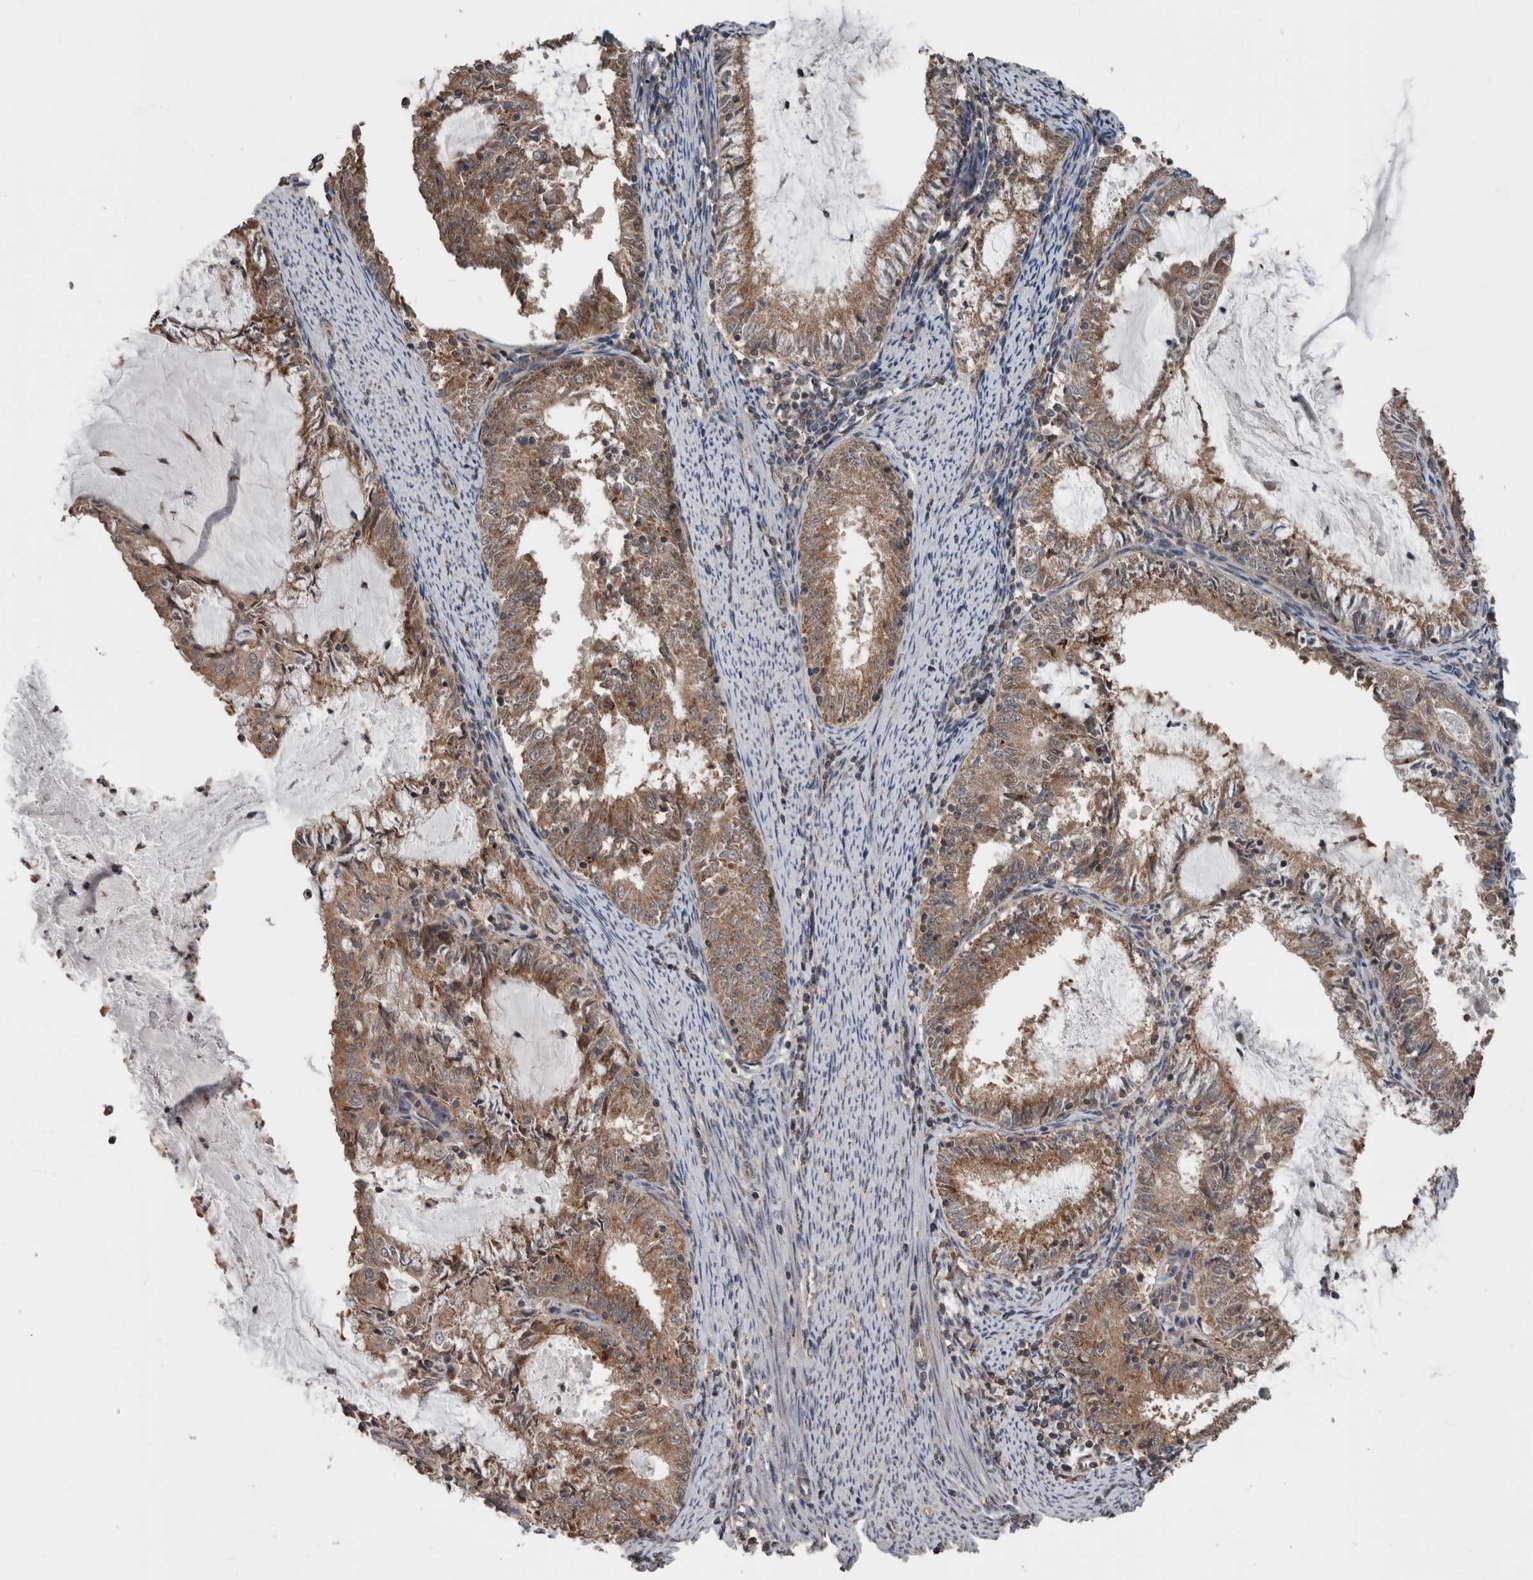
{"staining": {"intensity": "moderate", "quantity": ">75%", "location": "cytoplasmic/membranous"}, "tissue": "endometrial cancer", "cell_type": "Tumor cells", "image_type": "cancer", "snomed": [{"axis": "morphology", "description": "Adenocarcinoma, NOS"}, {"axis": "topography", "description": "Endometrium"}], "caption": "Endometrial cancer (adenocarcinoma) was stained to show a protein in brown. There is medium levels of moderate cytoplasmic/membranous positivity in approximately >75% of tumor cells. Using DAB (brown) and hematoxylin (blue) stains, captured at high magnification using brightfield microscopy.", "gene": "RIOK3", "patient": {"sex": "female", "age": 57}}